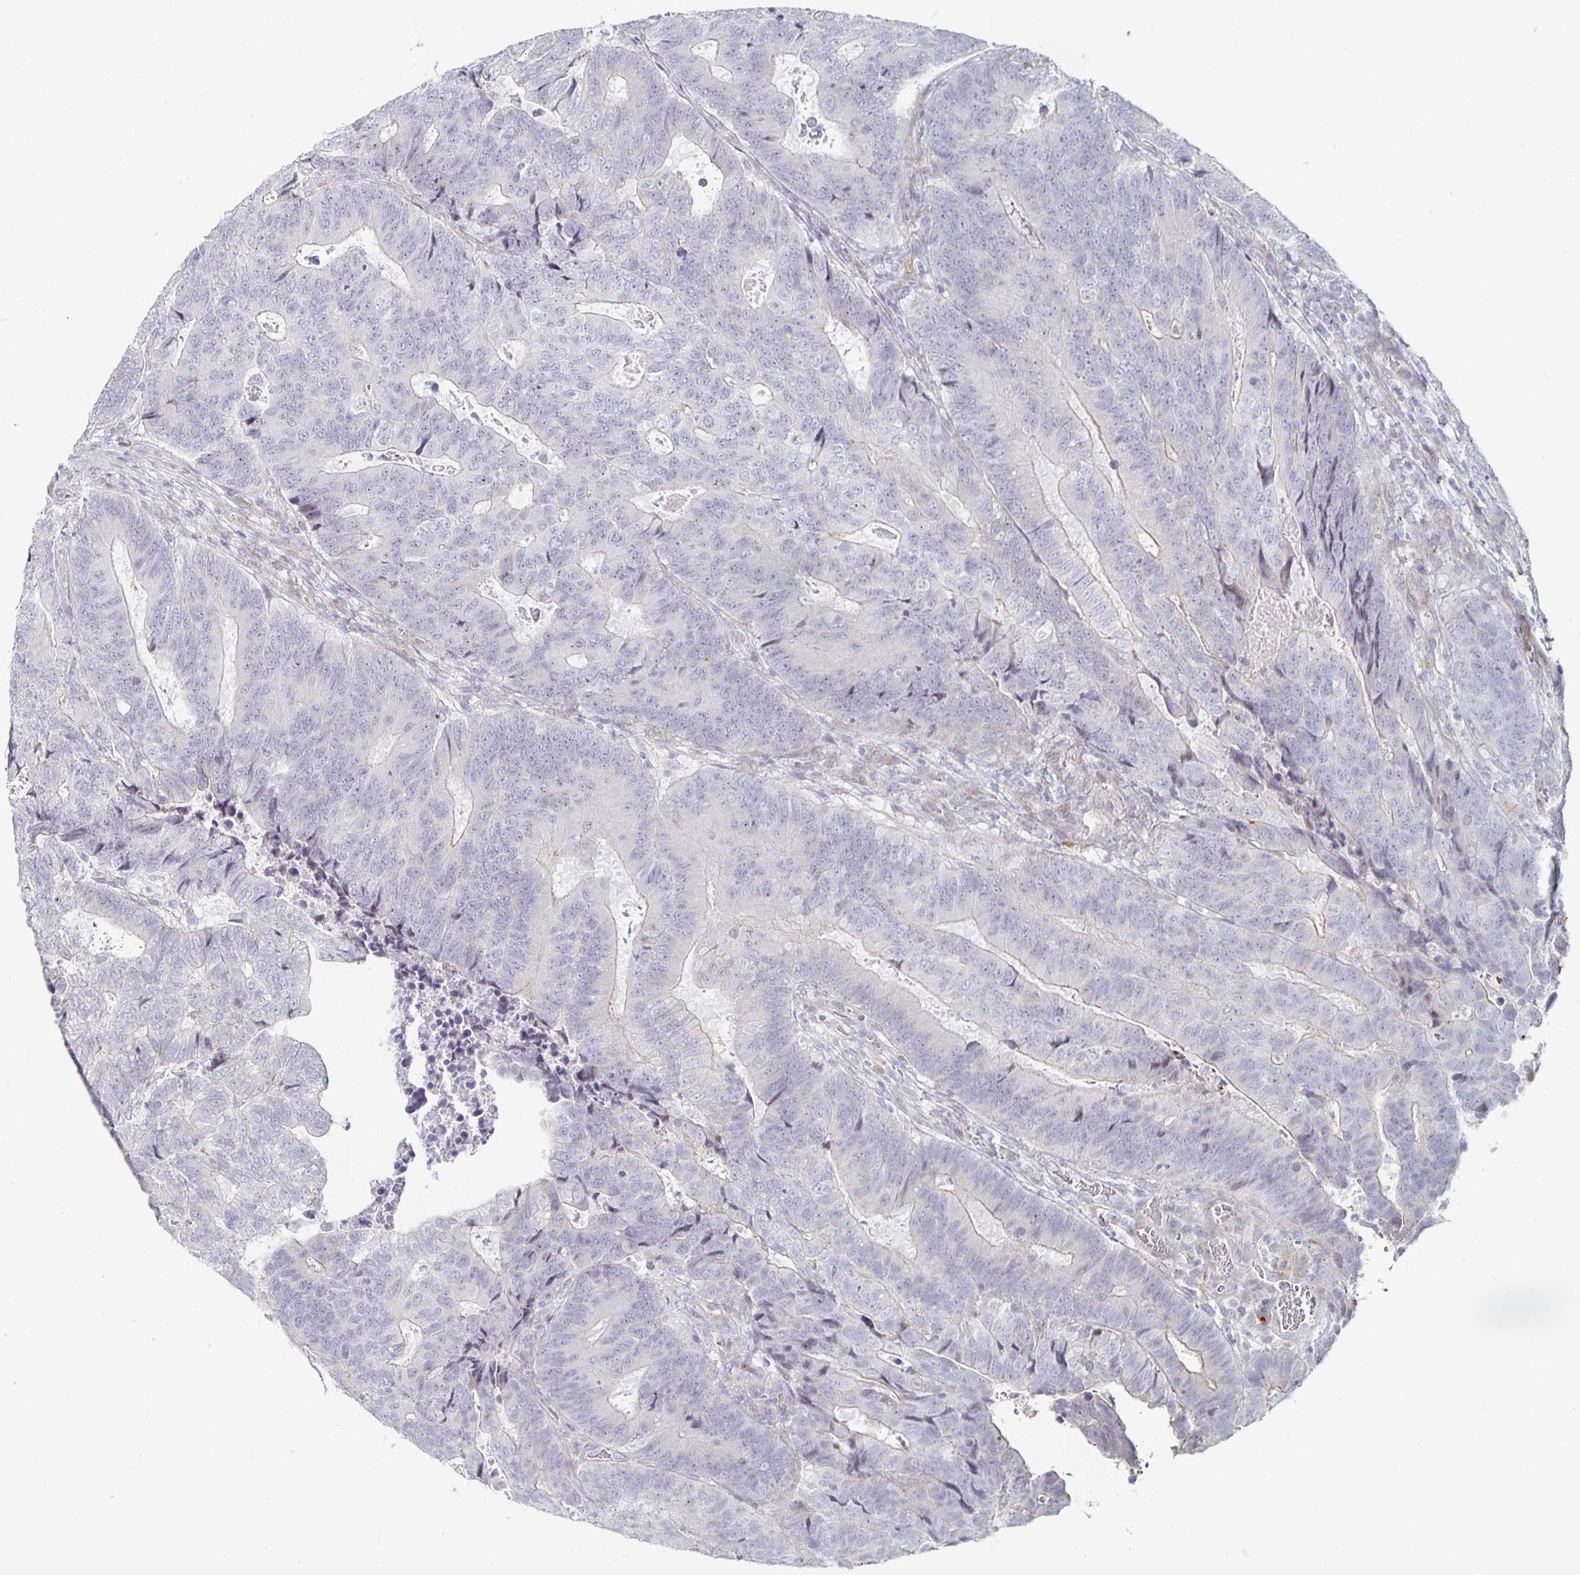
{"staining": {"intensity": "negative", "quantity": "none", "location": "none"}, "tissue": "colorectal cancer", "cell_type": "Tumor cells", "image_type": "cancer", "snomed": [{"axis": "morphology", "description": "Adenocarcinoma, NOS"}, {"axis": "topography", "description": "Colon"}], "caption": "Histopathology image shows no protein expression in tumor cells of colorectal cancer (adenocarcinoma) tissue.", "gene": "S100G", "patient": {"sex": "female", "age": 48}}